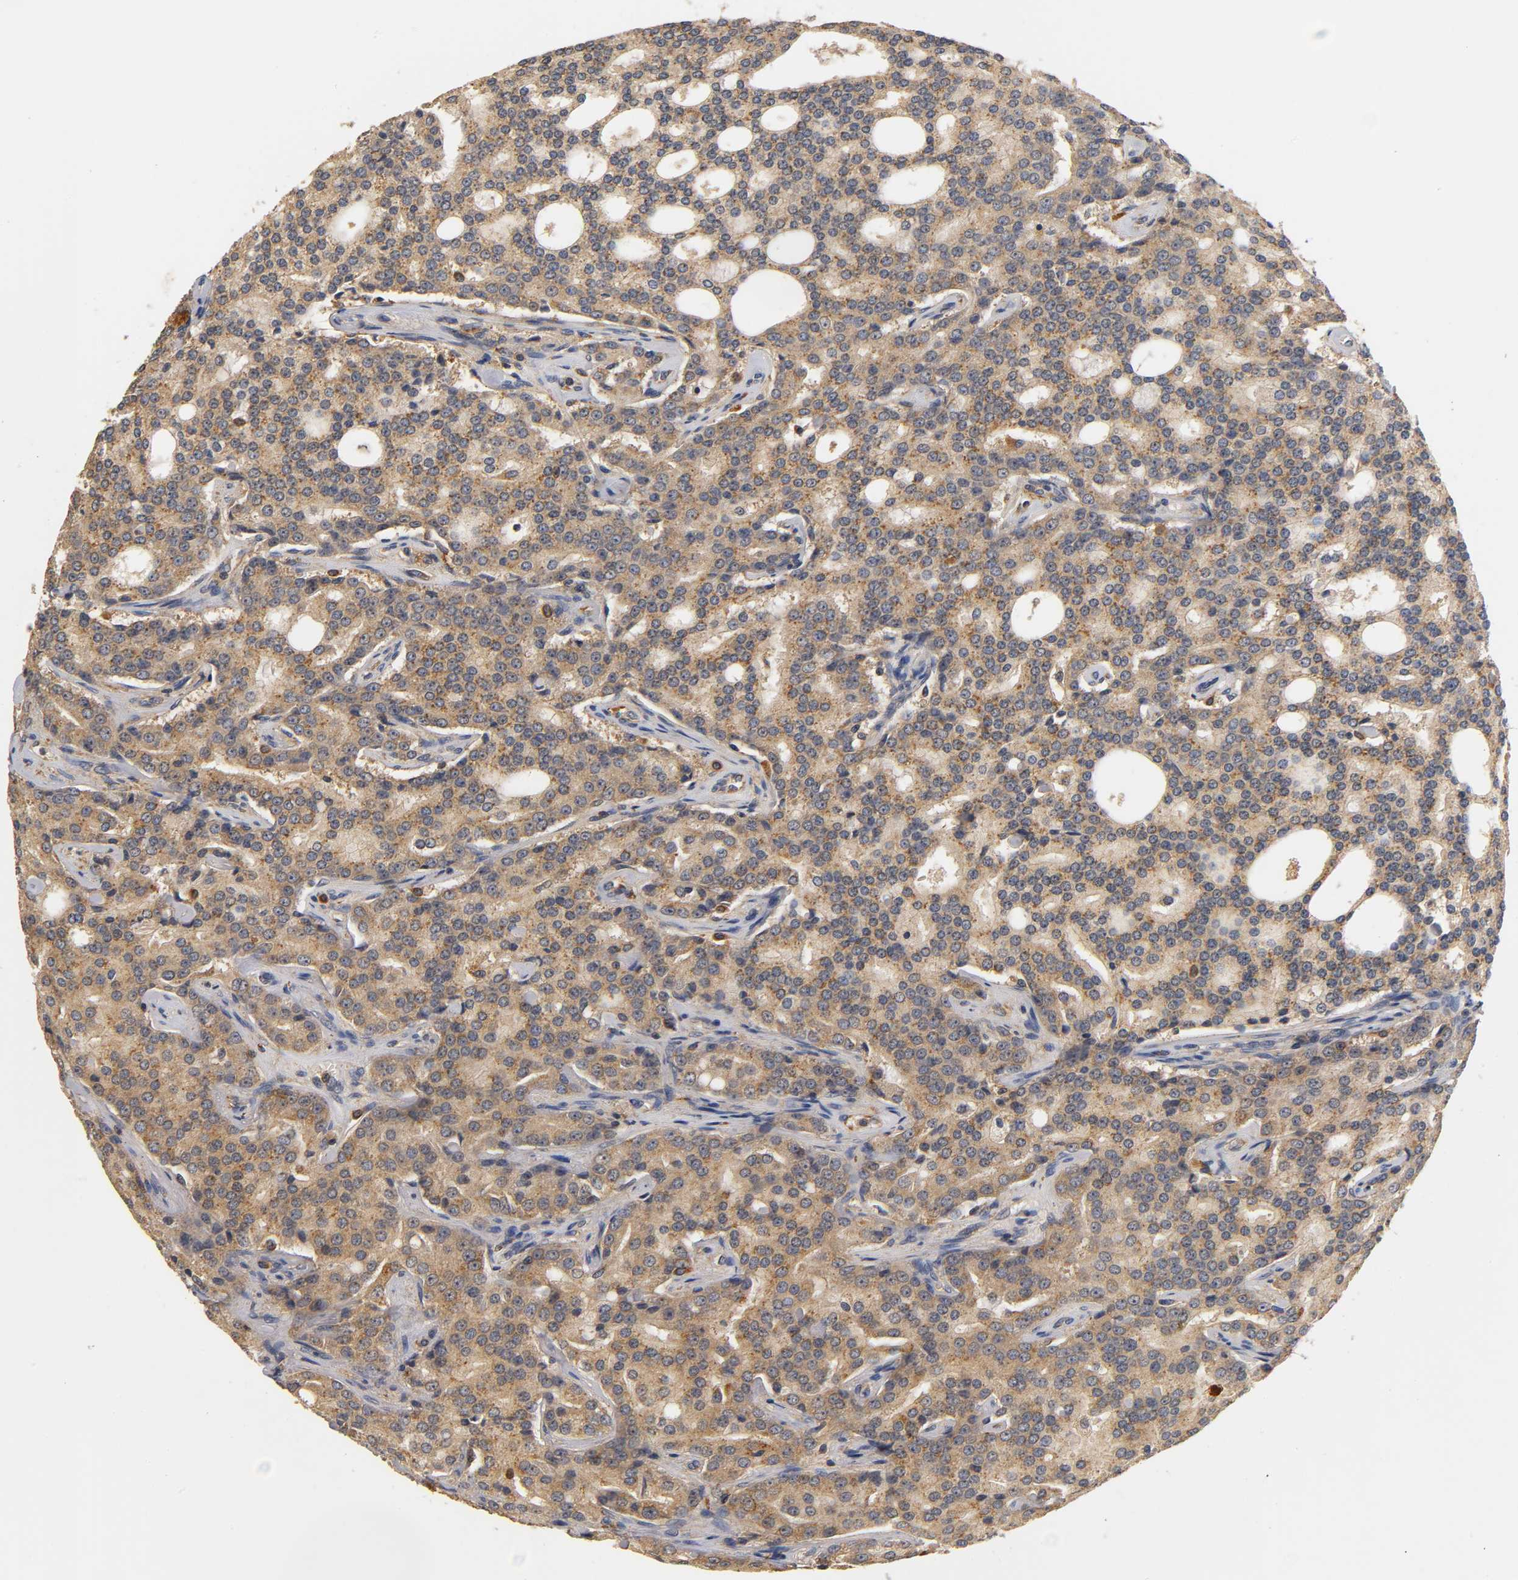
{"staining": {"intensity": "strong", "quantity": ">75%", "location": "cytoplasmic/membranous"}, "tissue": "prostate cancer", "cell_type": "Tumor cells", "image_type": "cancer", "snomed": [{"axis": "morphology", "description": "Adenocarcinoma, High grade"}, {"axis": "topography", "description": "Prostate"}], "caption": "Prostate cancer tissue reveals strong cytoplasmic/membranous staining in approximately >75% of tumor cells, visualized by immunohistochemistry.", "gene": "SCAP", "patient": {"sex": "male", "age": 72}}